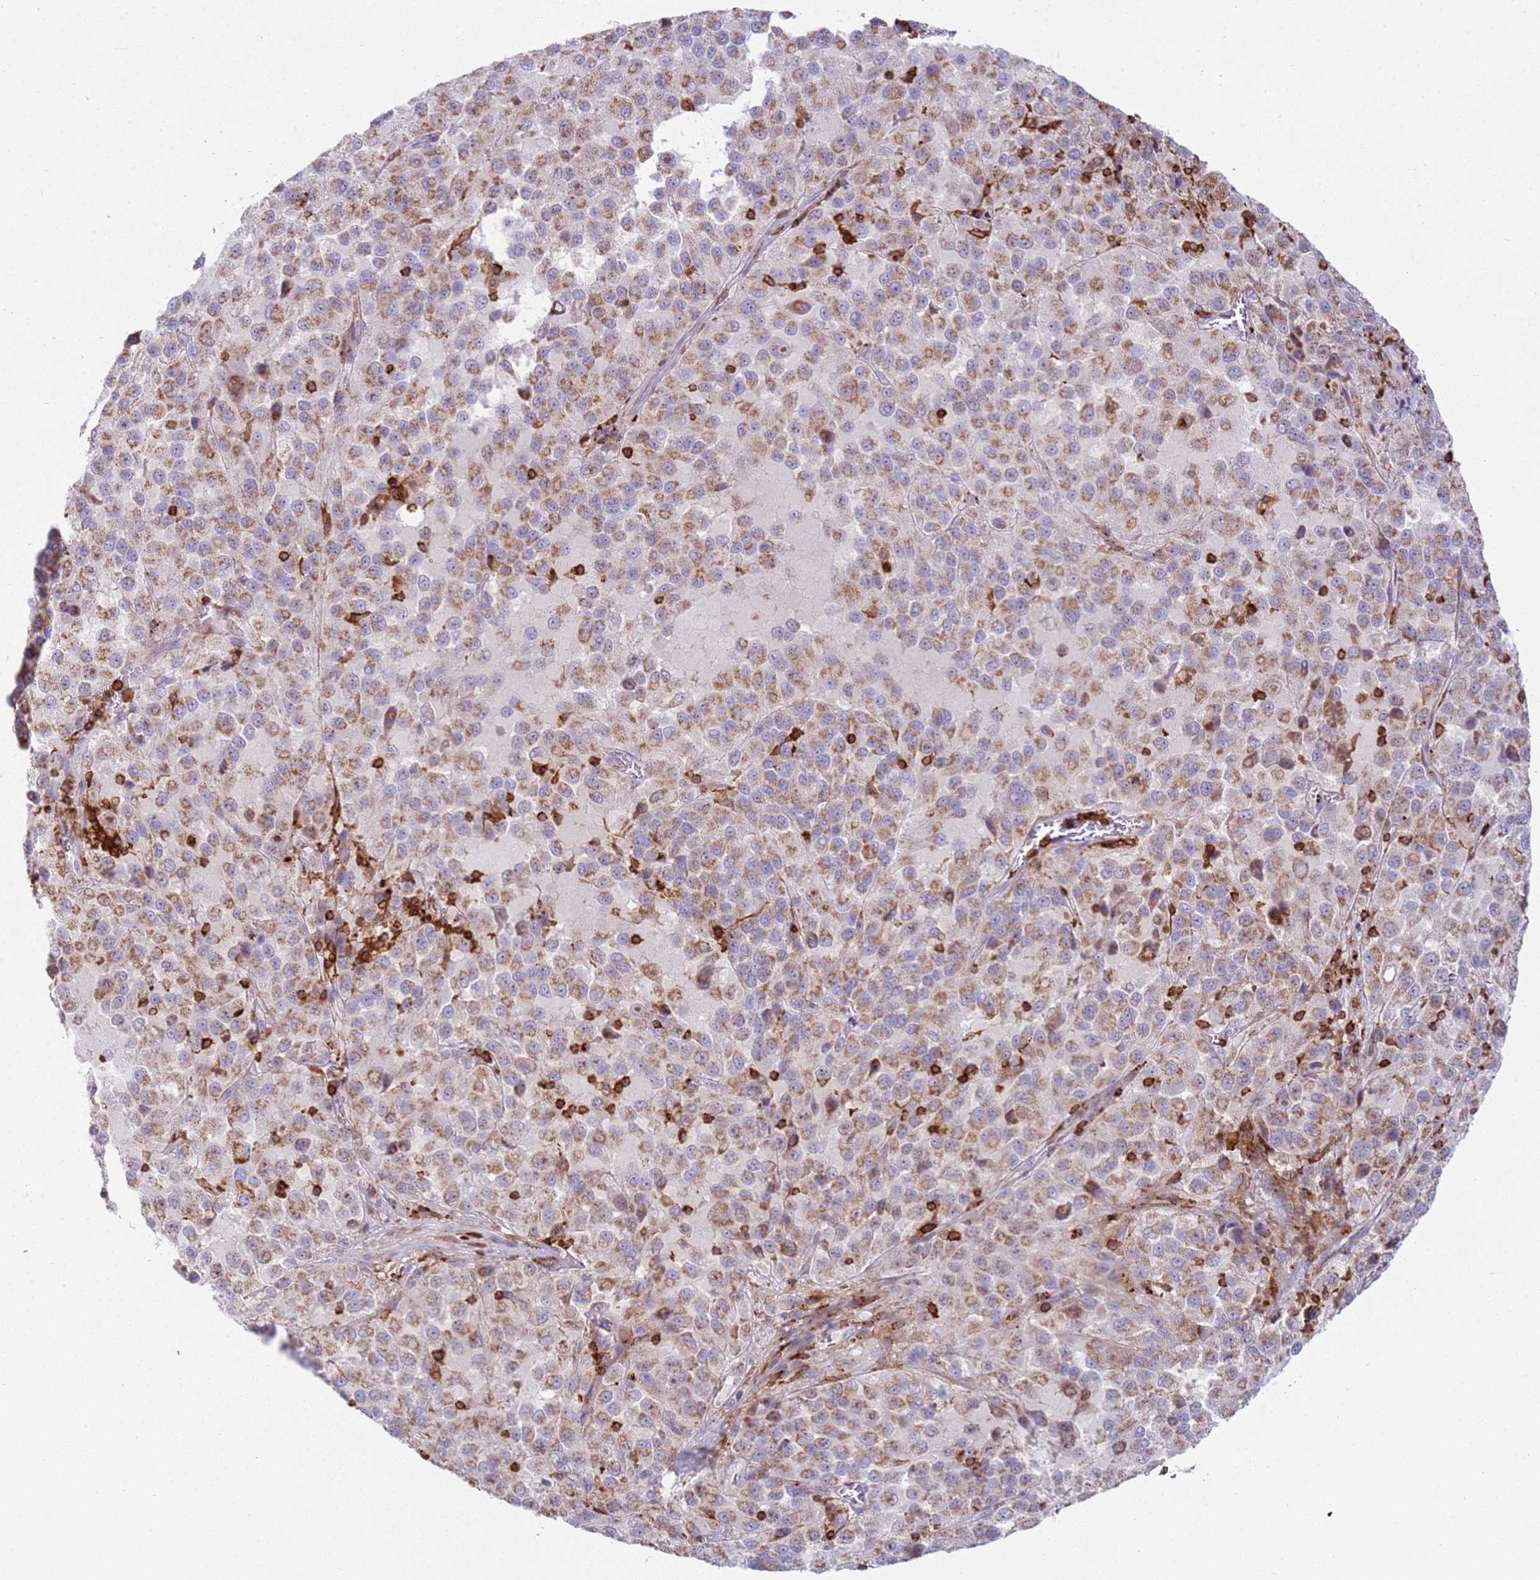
{"staining": {"intensity": "moderate", "quantity": ">75%", "location": "cytoplasmic/membranous"}, "tissue": "melanoma", "cell_type": "Tumor cells", "image_type": "cancer", "snomed": [{"axis": "morphology", "description": "Malignant melanoma, Metastatic site"}, {"axis": "topography", "description": "Lung"}], "caption": "Immunohistochemical staining of melanoma exhibits medium levels of moderate cytoplasmic/membranous protein expression in about >75% of tumor cells.", "gene": "TTPAL", "patient": {"sex": "male", "age": 64}}